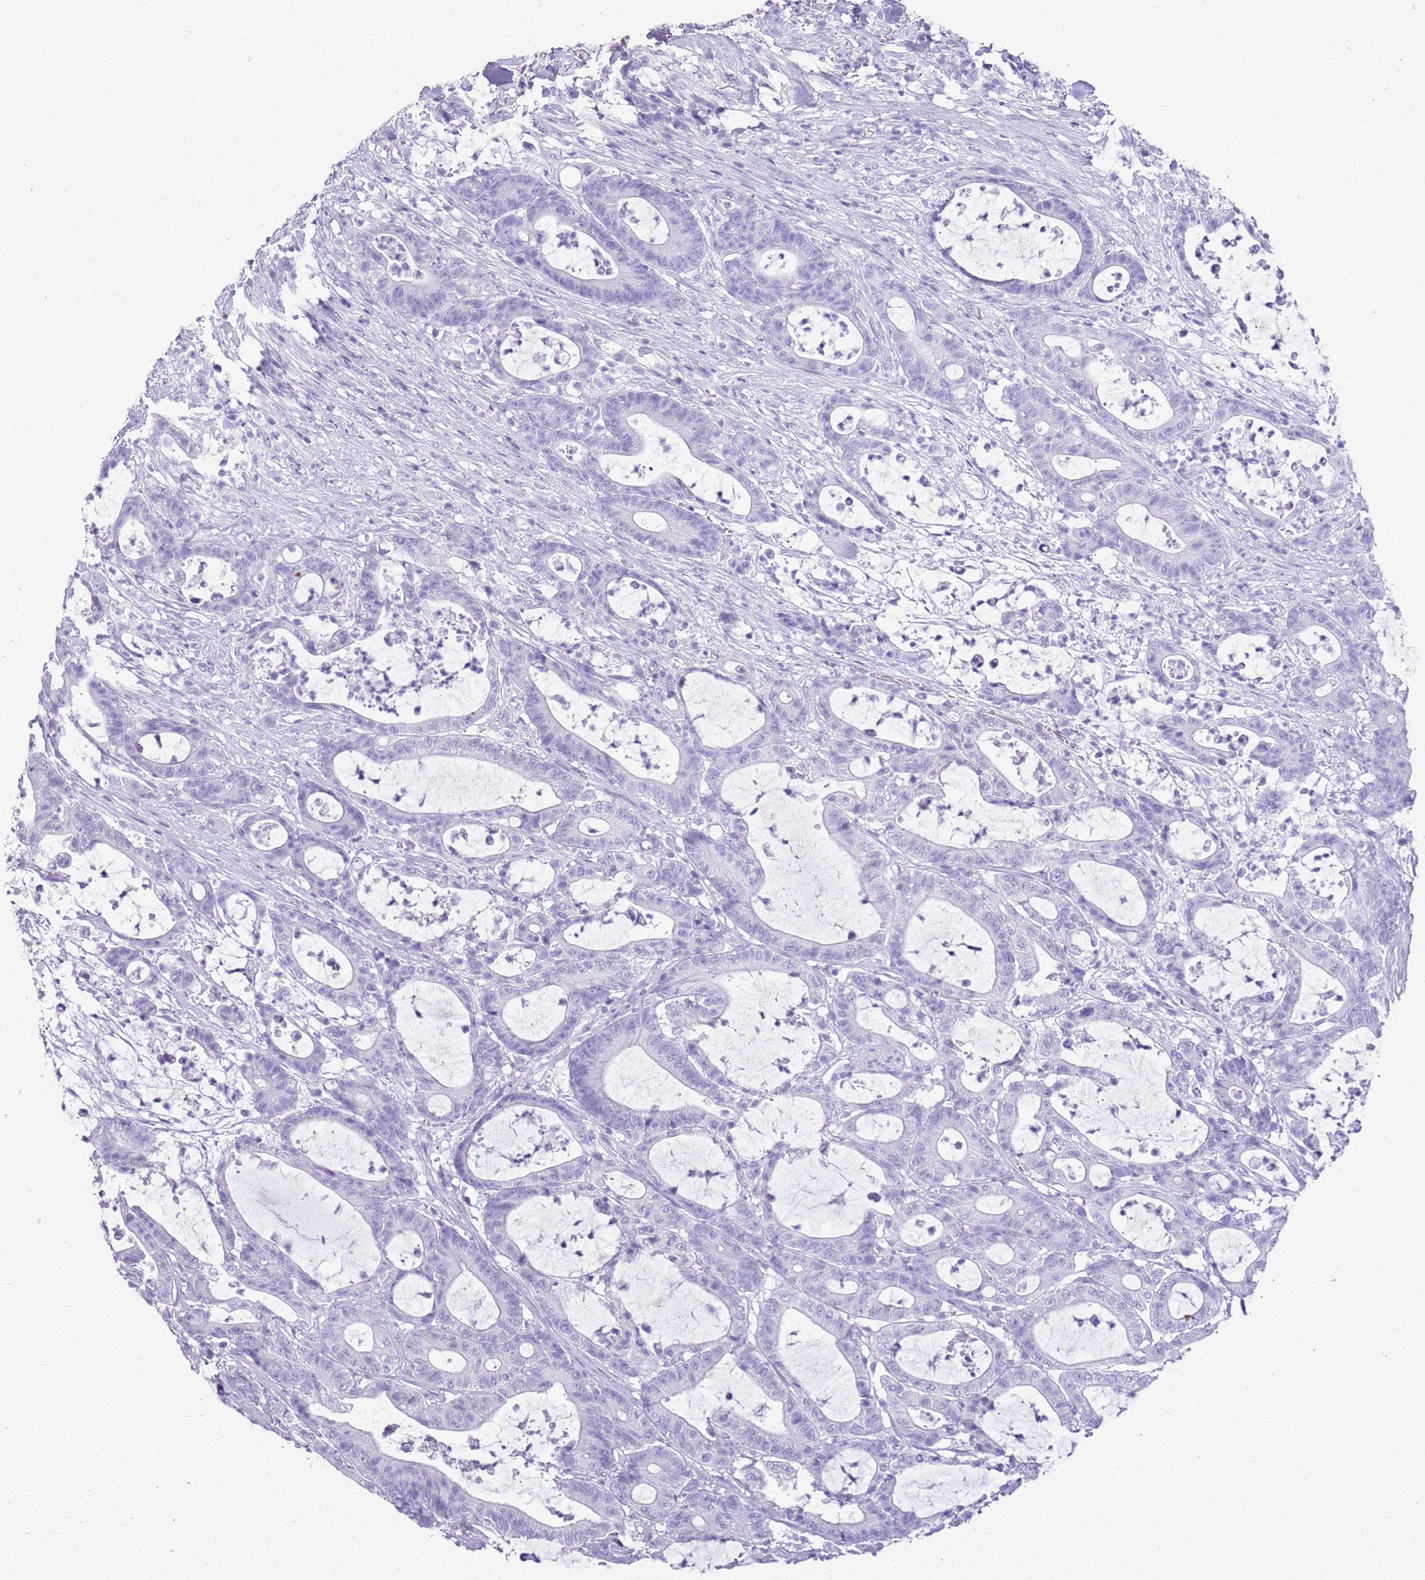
{"staining": {"intensity": "negative", "quantity": "none", "location": "none"}, "tissue": "colorectal cancer", "cell_type": "Tumor cells", "image_type": "cancer", "snomed": [{"axis": "morphology", "description": "Adenocarcinoma, NOS"}, {"axis": "topography", "description": "Colon"}], "caption": "IHC of human colorectal cancer (adenocarcinoma) displays no staining in tumor cells.", "gene": "CA8", "patient": {"sex": "female", "age": 84}}